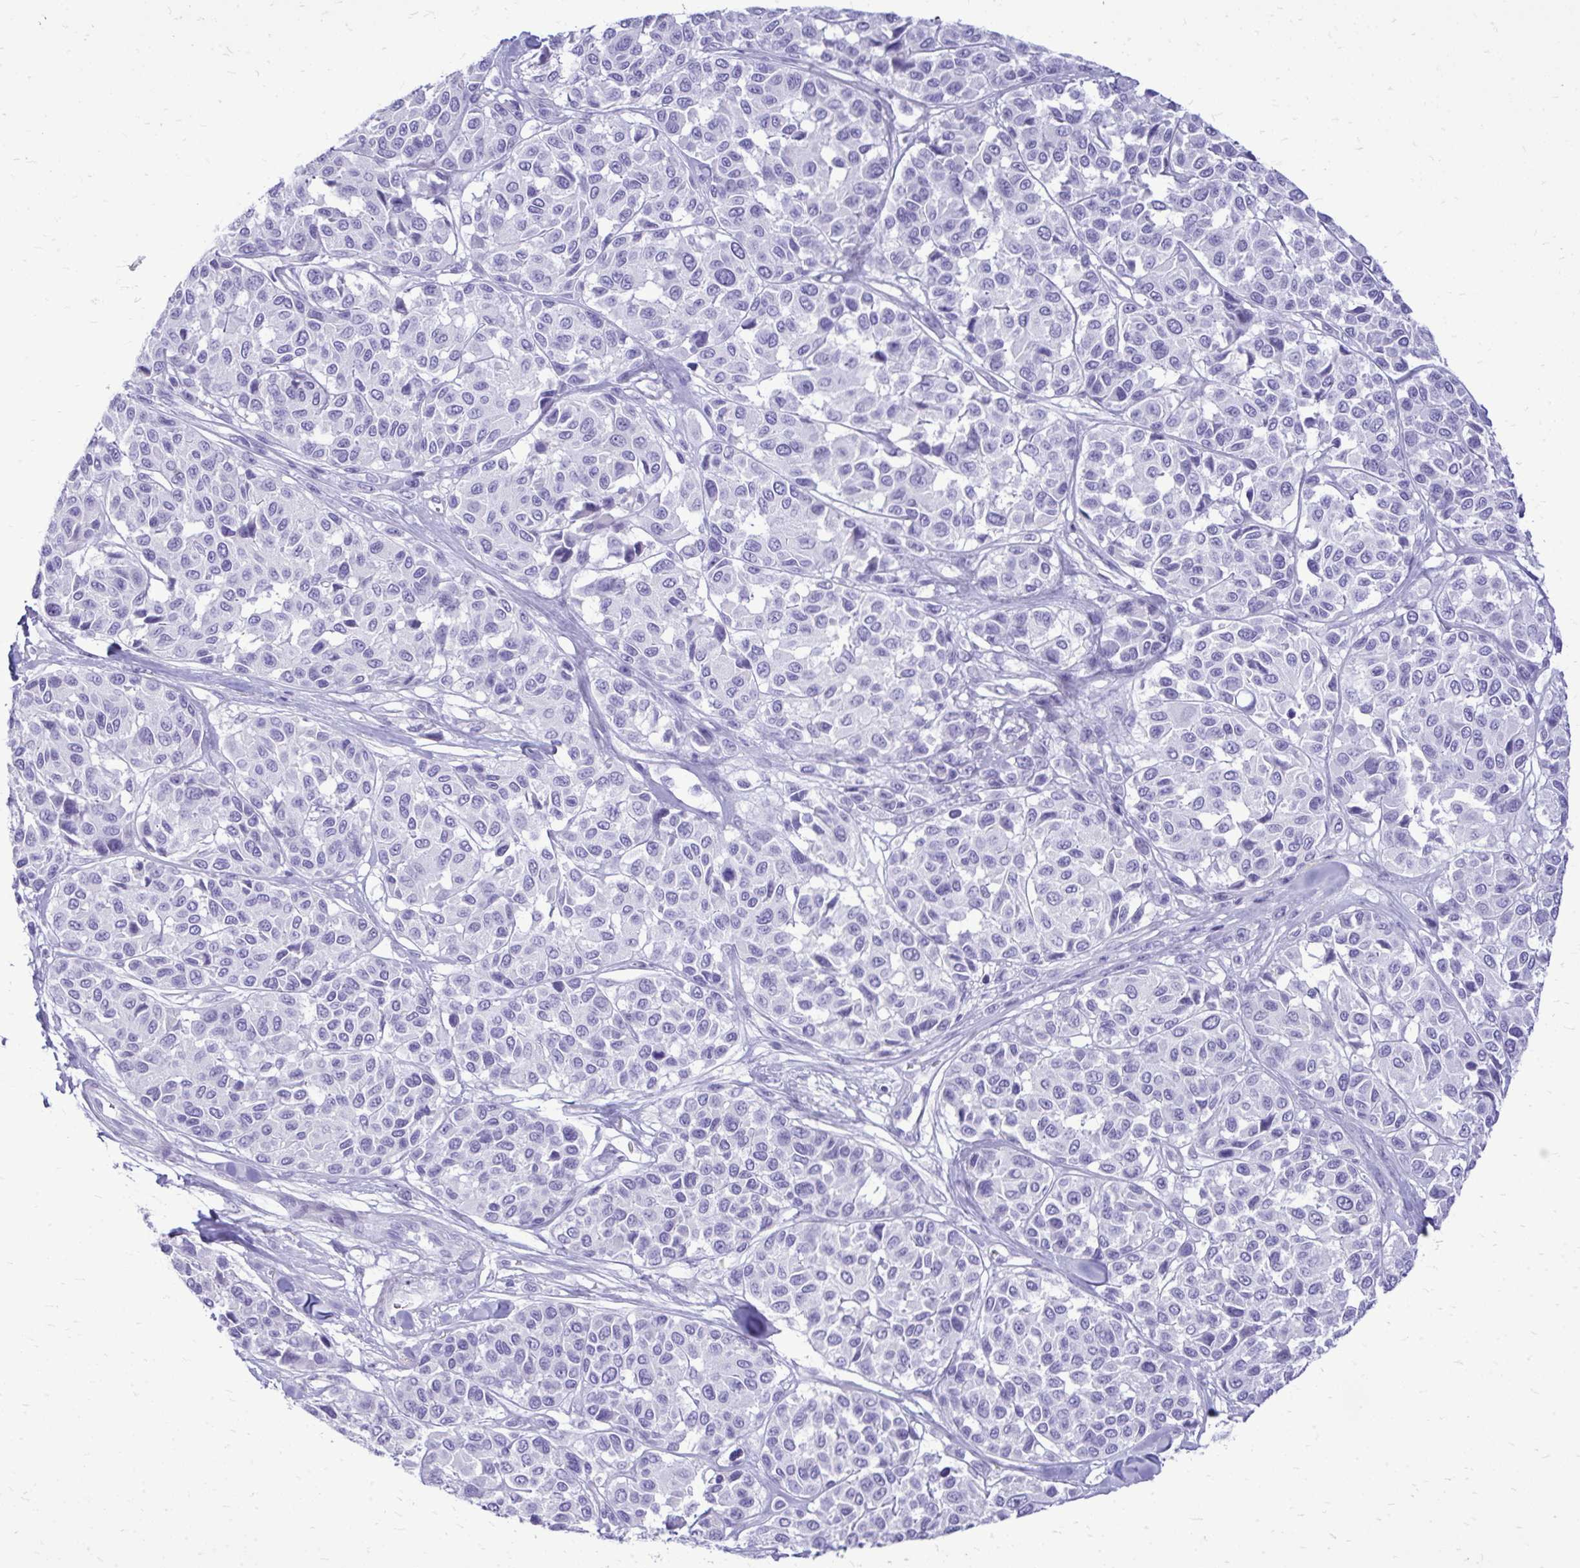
{"staining": {"intensity": "negative", "quantity": "none", "location": "none"}, "tissue": "melanoma", "cell_type": "Tumor cells", "image_type": "cancer", "snomed": [{"axis": "morphology", "description": "Malignant melanoma, NOS"}, {"axis": "topography", "description": "Skin"}], "caption": "This is an immunohistochemistry (IHC) photomicrograph of human melanoma. There is no staining in tumor cells.", "gene": "BCL6B", "patient": {"sex": "female", "age": 66}}